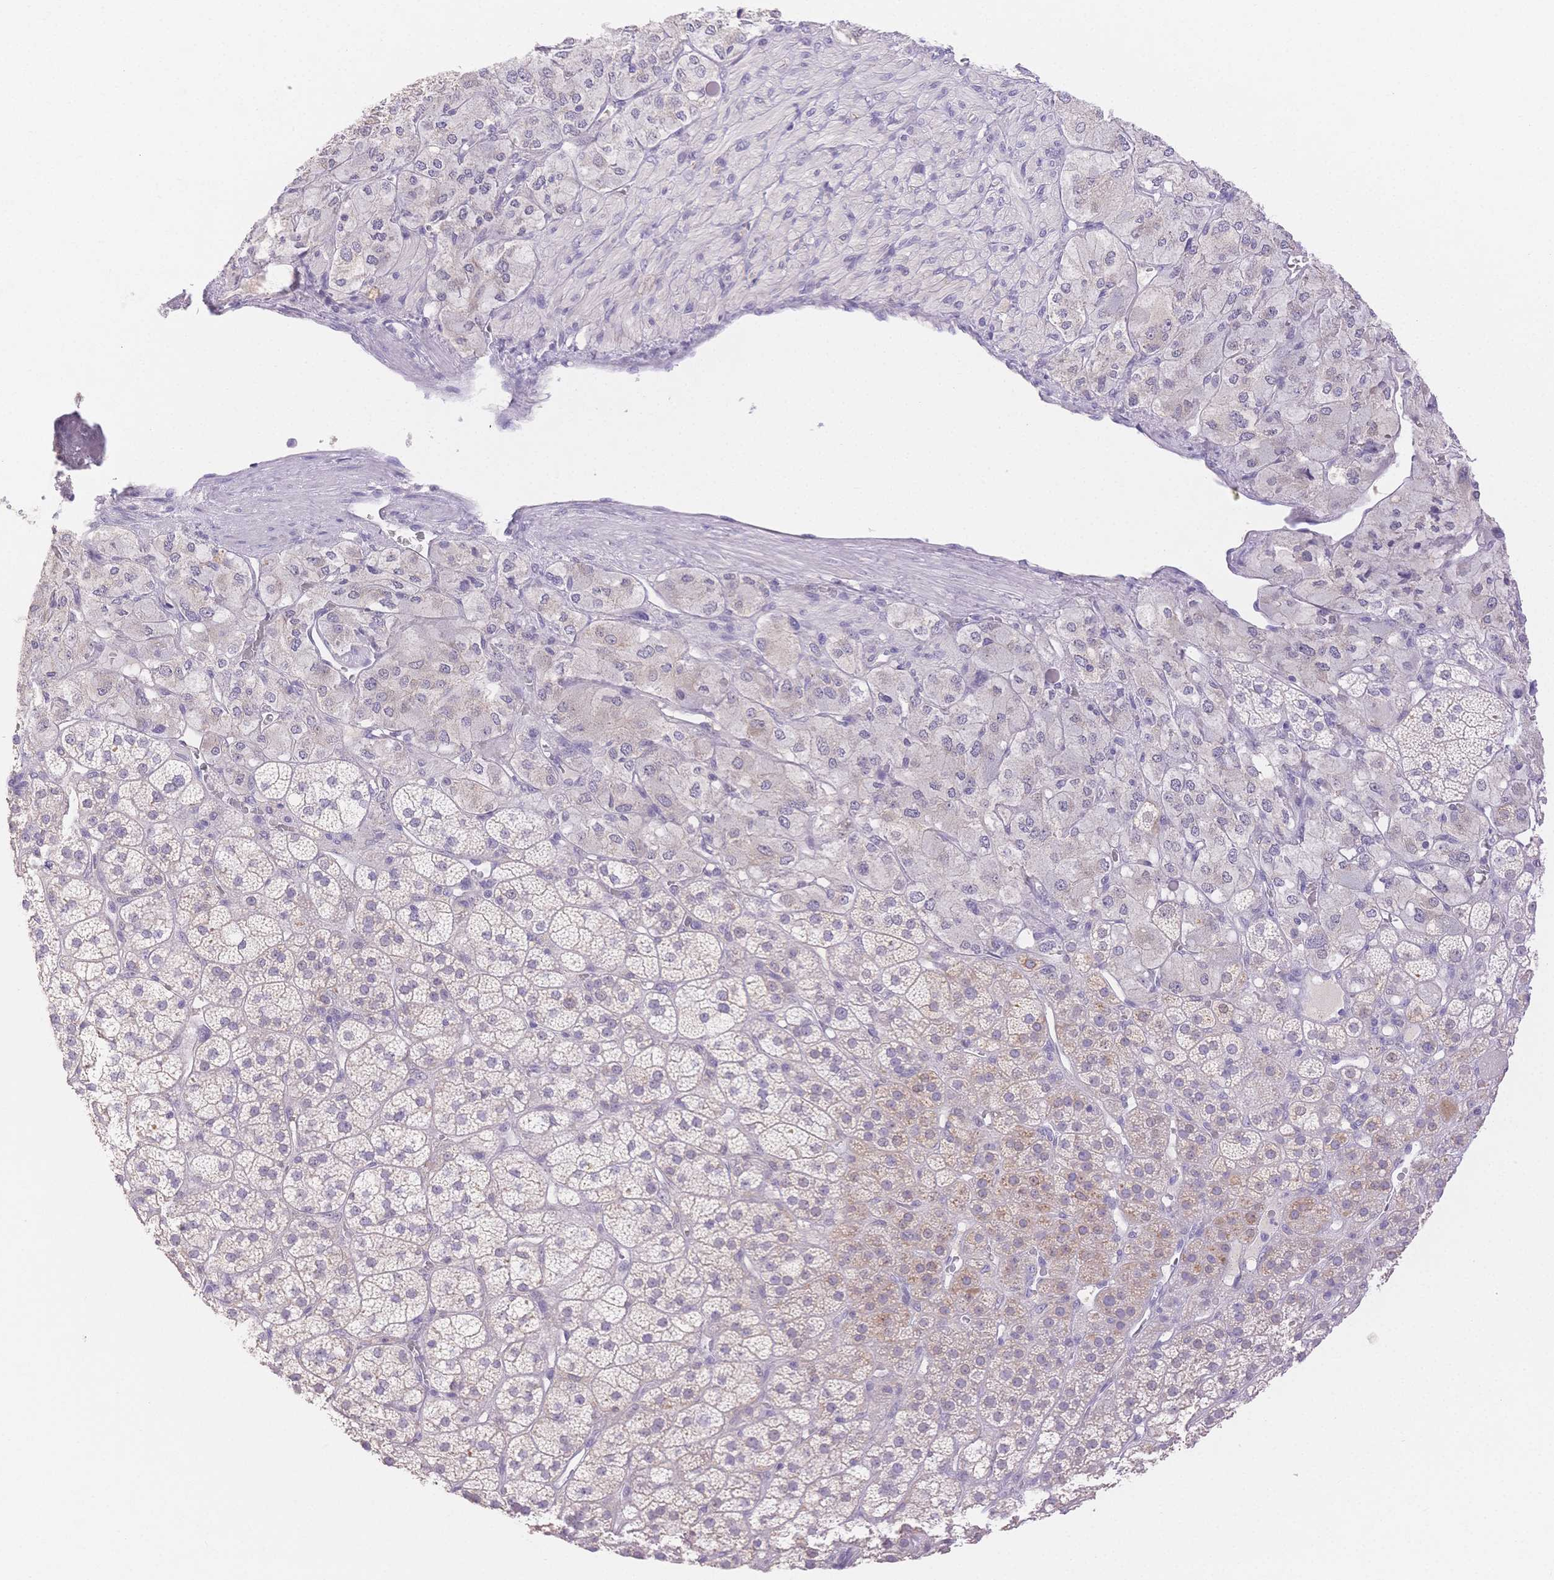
{"staining": {"intensity": "weak", "quantity": "25%-75%", "location": "cytoplasmic/membranous"}, "tissue": "adrenal gland", "cell_type": "Glandular cells", "image_type": "normal", "snomed": [{"axis": "morphology", "description": "Normal tissue, NOS"}, {"axis": "topography", "description": "Adrenal gland"}], "caption": "A low amount of weak cytoplasmic/membranous expression is seen in approximately 25%-75% of glandular cells in unremarkable adrenal gland. (IHC, brightfield microscopy, high magnification).", "gene": "WDR54", "patient": {"sex": "female", "age": 60}}